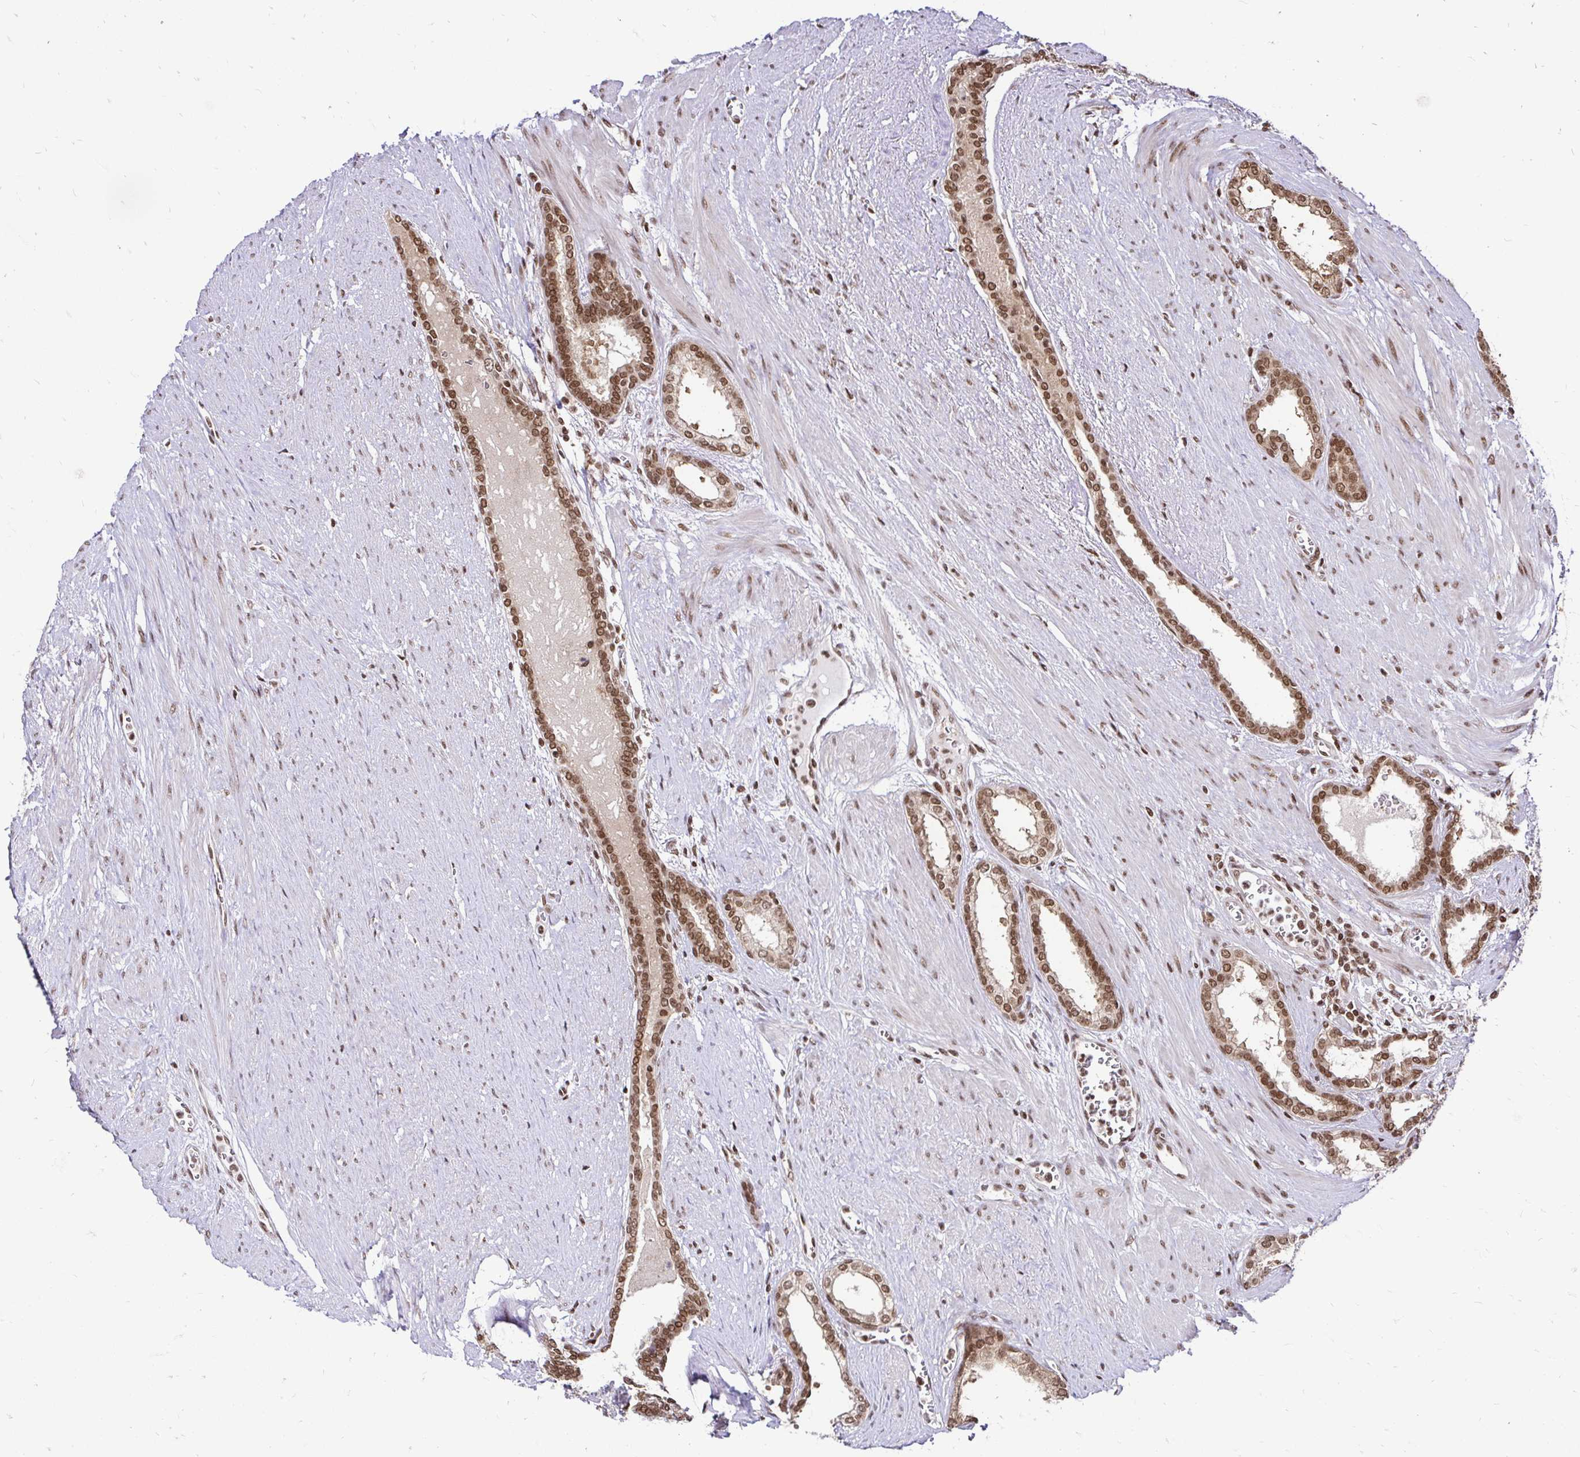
{"staining": {"intensity": "moderate", "quantity": ">75%", "location": "nuclear"}, "tissue": "prostate cancer", "cell_type": "Tumor cells", "image_type": "cancer", "snomed": [{"axis": "morphology", "description": "Adenocarcinoma, High grade"}, {"axis": "topography", "description": "Prostate"}], "caption": "The immunohistochemical stain shows moderate nuclear positivity in tumor cells of prostate cancer tissue.", "gene": "GLYR1", "patient": {"sex": "male", "age": 60}}